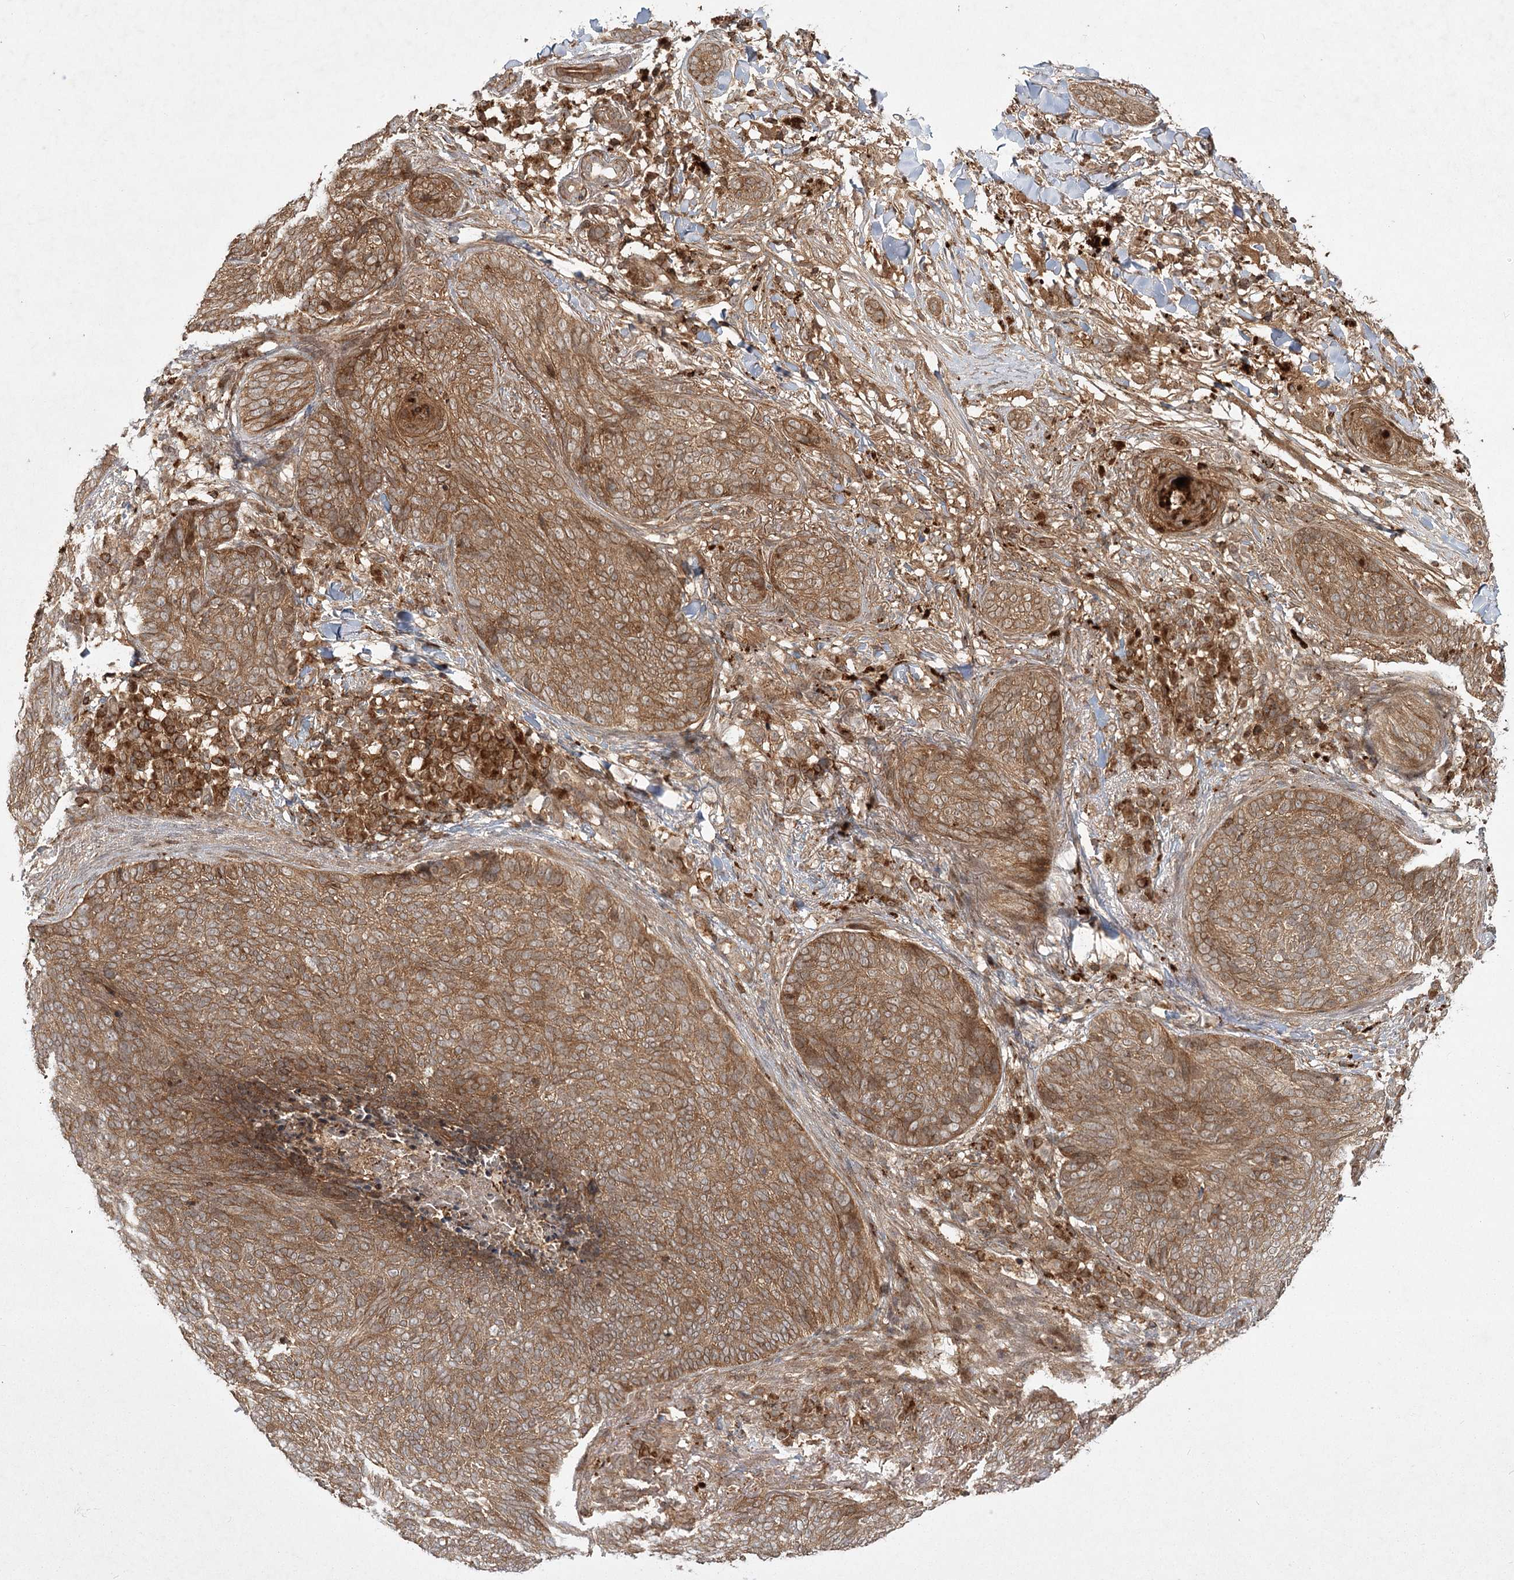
{"staining": {"intensity": "moderate", "quantity": ">75%", "location": "cytoplasmic/membranous"}, "tissue": "skin cancer", "cell_type": "Tumor cells", "image_type": "cancer", "snomed": [{"axis": "morphology", "description": "Basal cell carcinoma"}, {"axis": "topography", "description": "Skin"}], "caption": "Skin basal cell carcinoma tissue exhibits moderate cytoplasmic/membranous staining in approximately >75% of tumor cells", "gene": "MDFIC", "patient": {"sex": "male", "age": 85}}